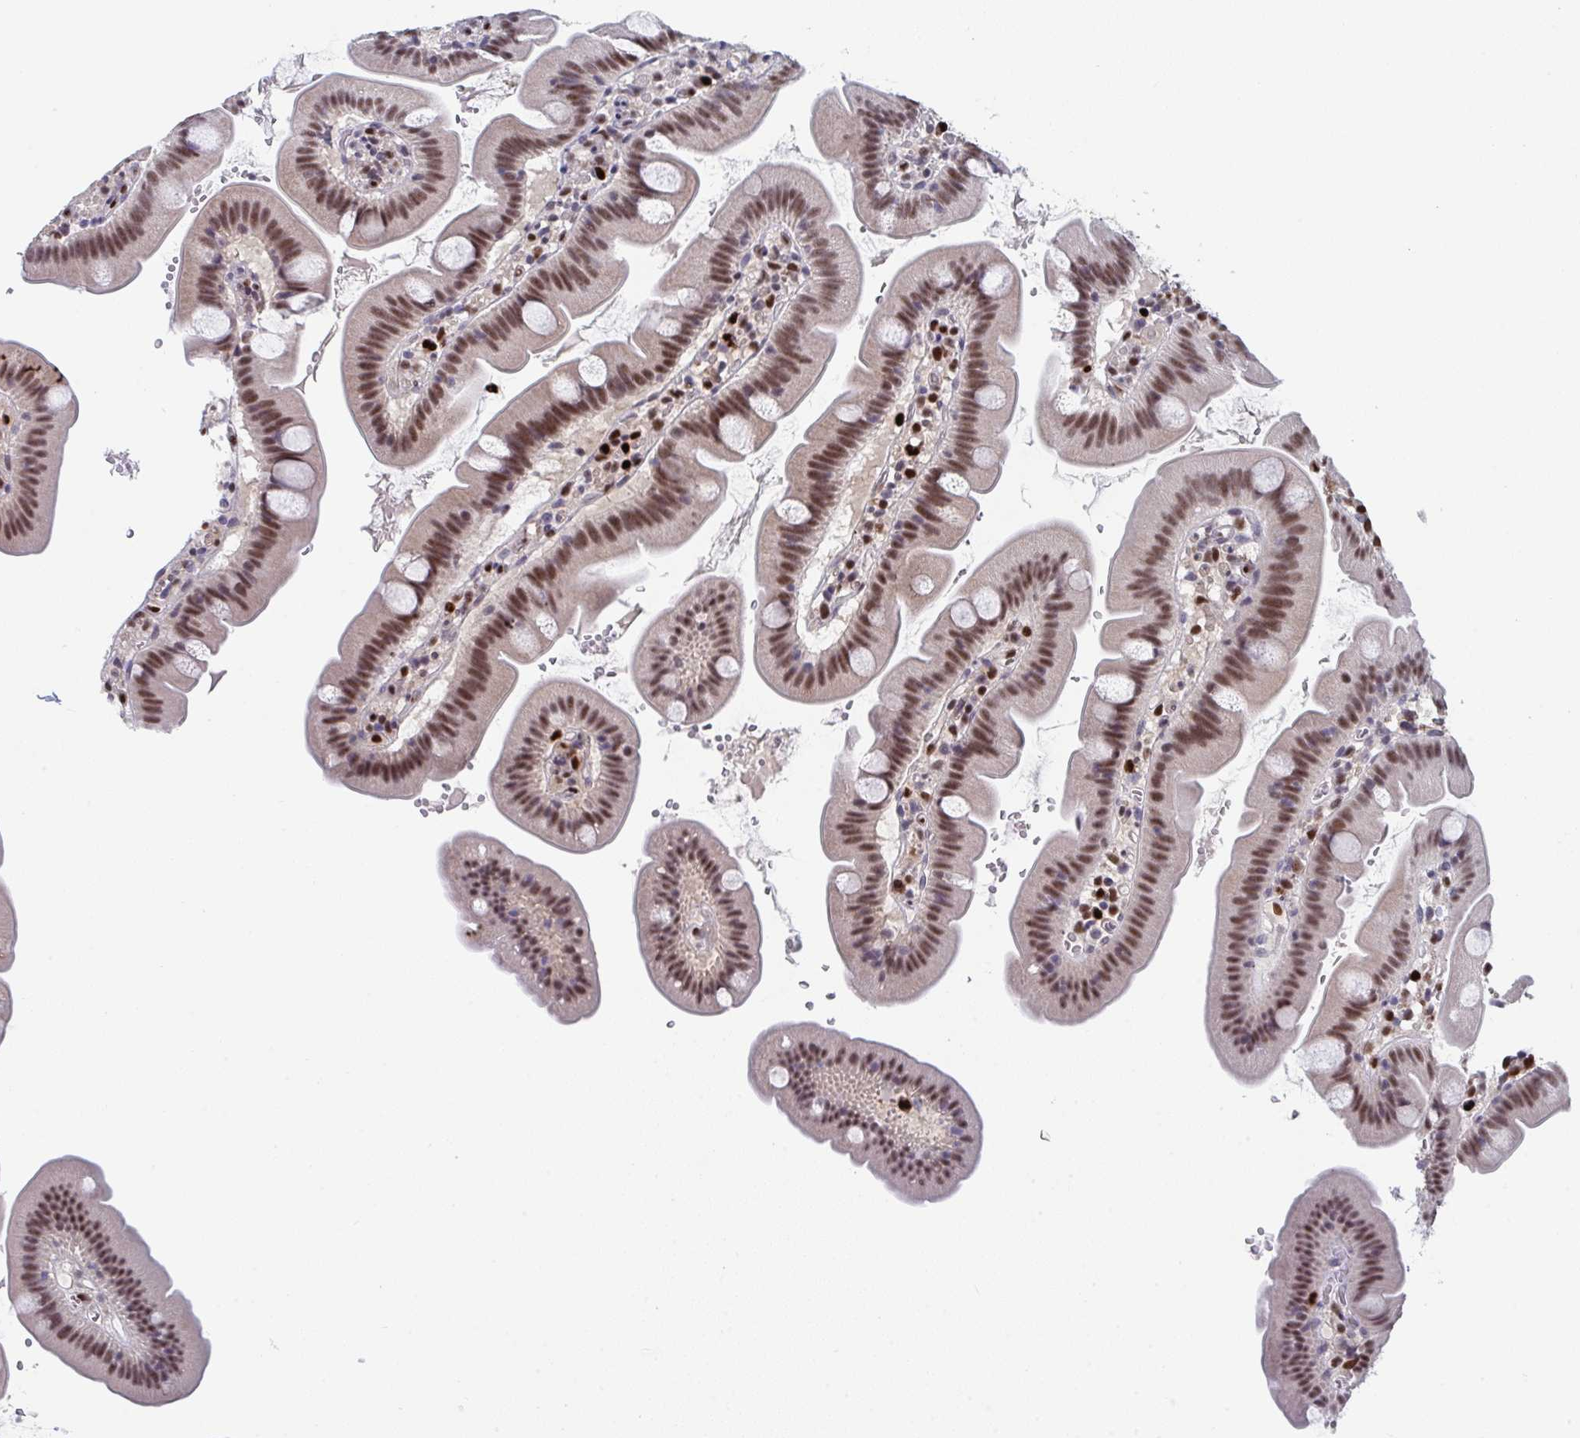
{"staining": {"intensity": "strong", "quantity": ">75%", "location": "nuclear"}, "tissue": "small intestine", "cell_type": "Glandular cells", "image_type": "normal", "snomed": [{"axis": "morphology", "description": "Normal tissue, NOS"}, {"axis": "topography", "description": "Small intestine"}], "caption": "Protein positivity by IHC displays strong nuclear staining in about >75% of glandular cells in normal small intestine. The protein is stained brown, and the nuclei are stained in blue (DAB (3,3'-diaminobenzidine) IHC with brightfield microscopy, high magnification).", "gene": "JDP2", "patient": {"sex": "female", "age": 68}}